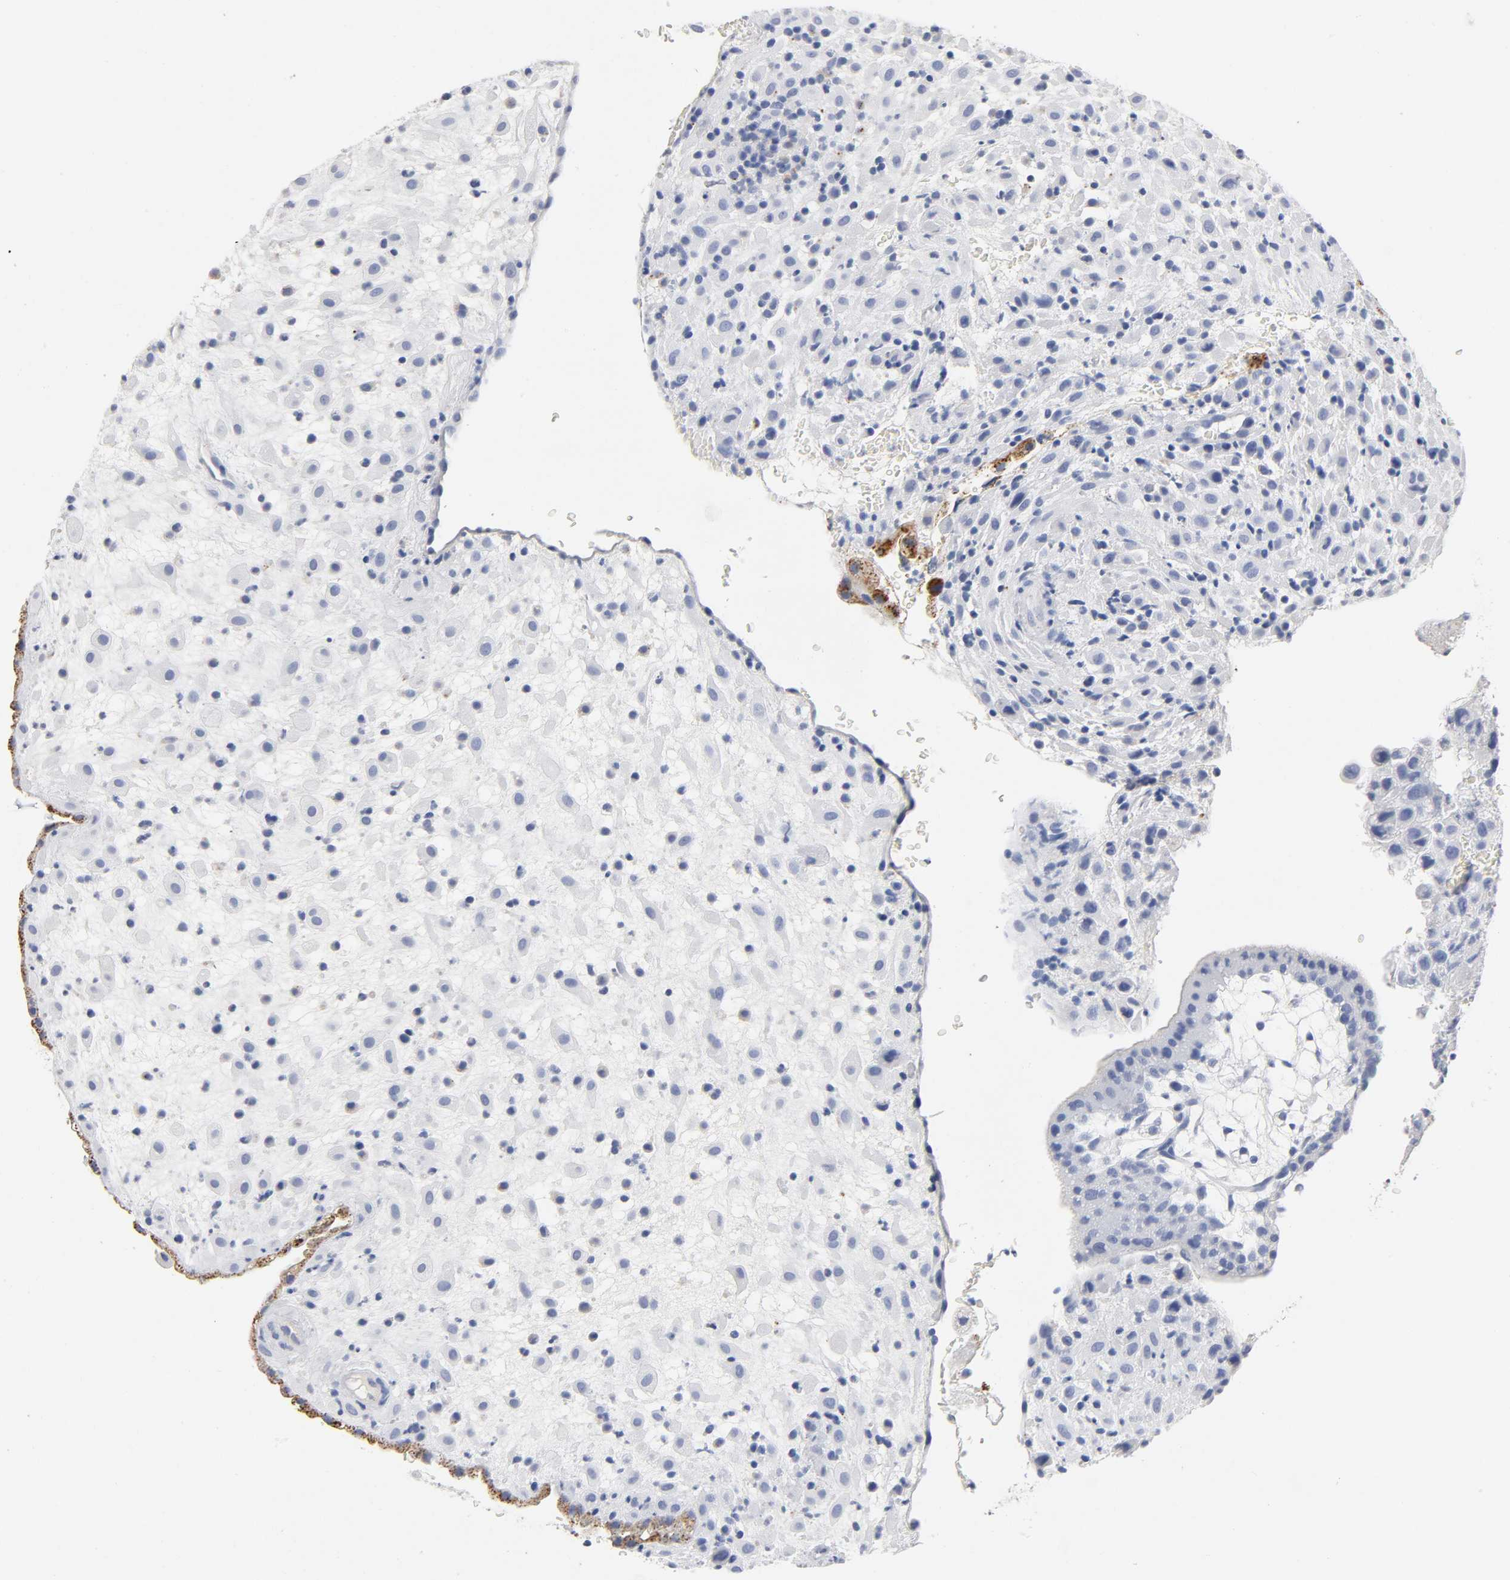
{"staining": {"intensity": "negative", "quantity": "none", "location": "none"}, "tissue": "placenta", "cell_type": "Decidual cells", "image_type": "normal", "snomed": [{"axis": "morphology", "description": "Normal tissue, NOS"}, {"axis": "topography", "description": "Placenta"}], "caption": "Protein analysis of unremarkable placenta displays no significant positivity in decidual cells.", "gene": "PLP1", "patient": {"sex": "female", "age": 35}}